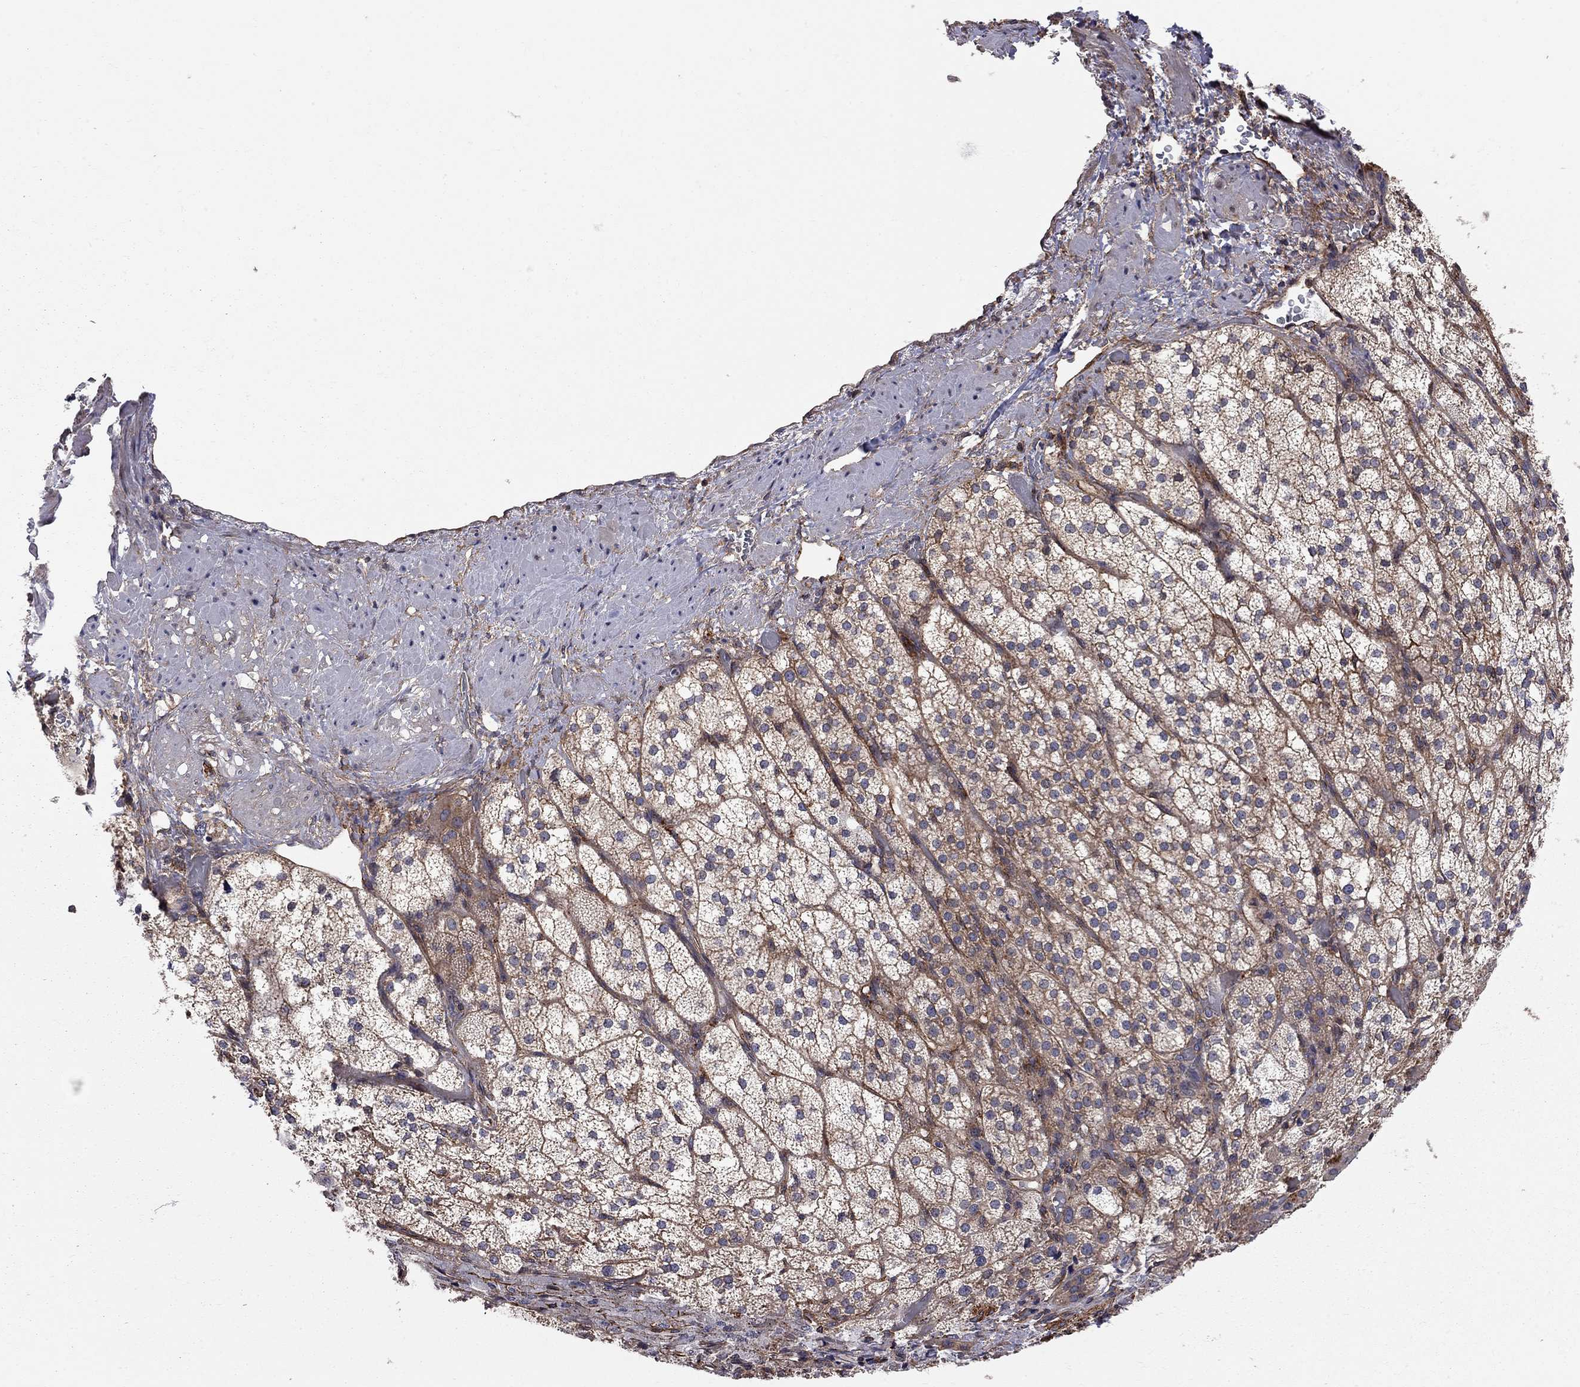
{"staining": {"intensity": "moderate", "quantity": ">75%", "location": "cytoplasmic/membranous"}, "tissue": "adrenal gland", "cell_type": "Glandular cells", "image_type": "normal", "snomed": [{"axis": "morphology", "description": "Normal tissue, NOS"}, {"axis": "topography", "description": "Adrenal gland"}], "caption": "A histopathology image showing moderate cytoplasmic/membranous staining in approximately >75% of glandular cells in normal adrenal gland, as visualized by brown immunohistochemical staining.", "gene": "RASEF", "patient": {"sex": "female", "age": 60}}